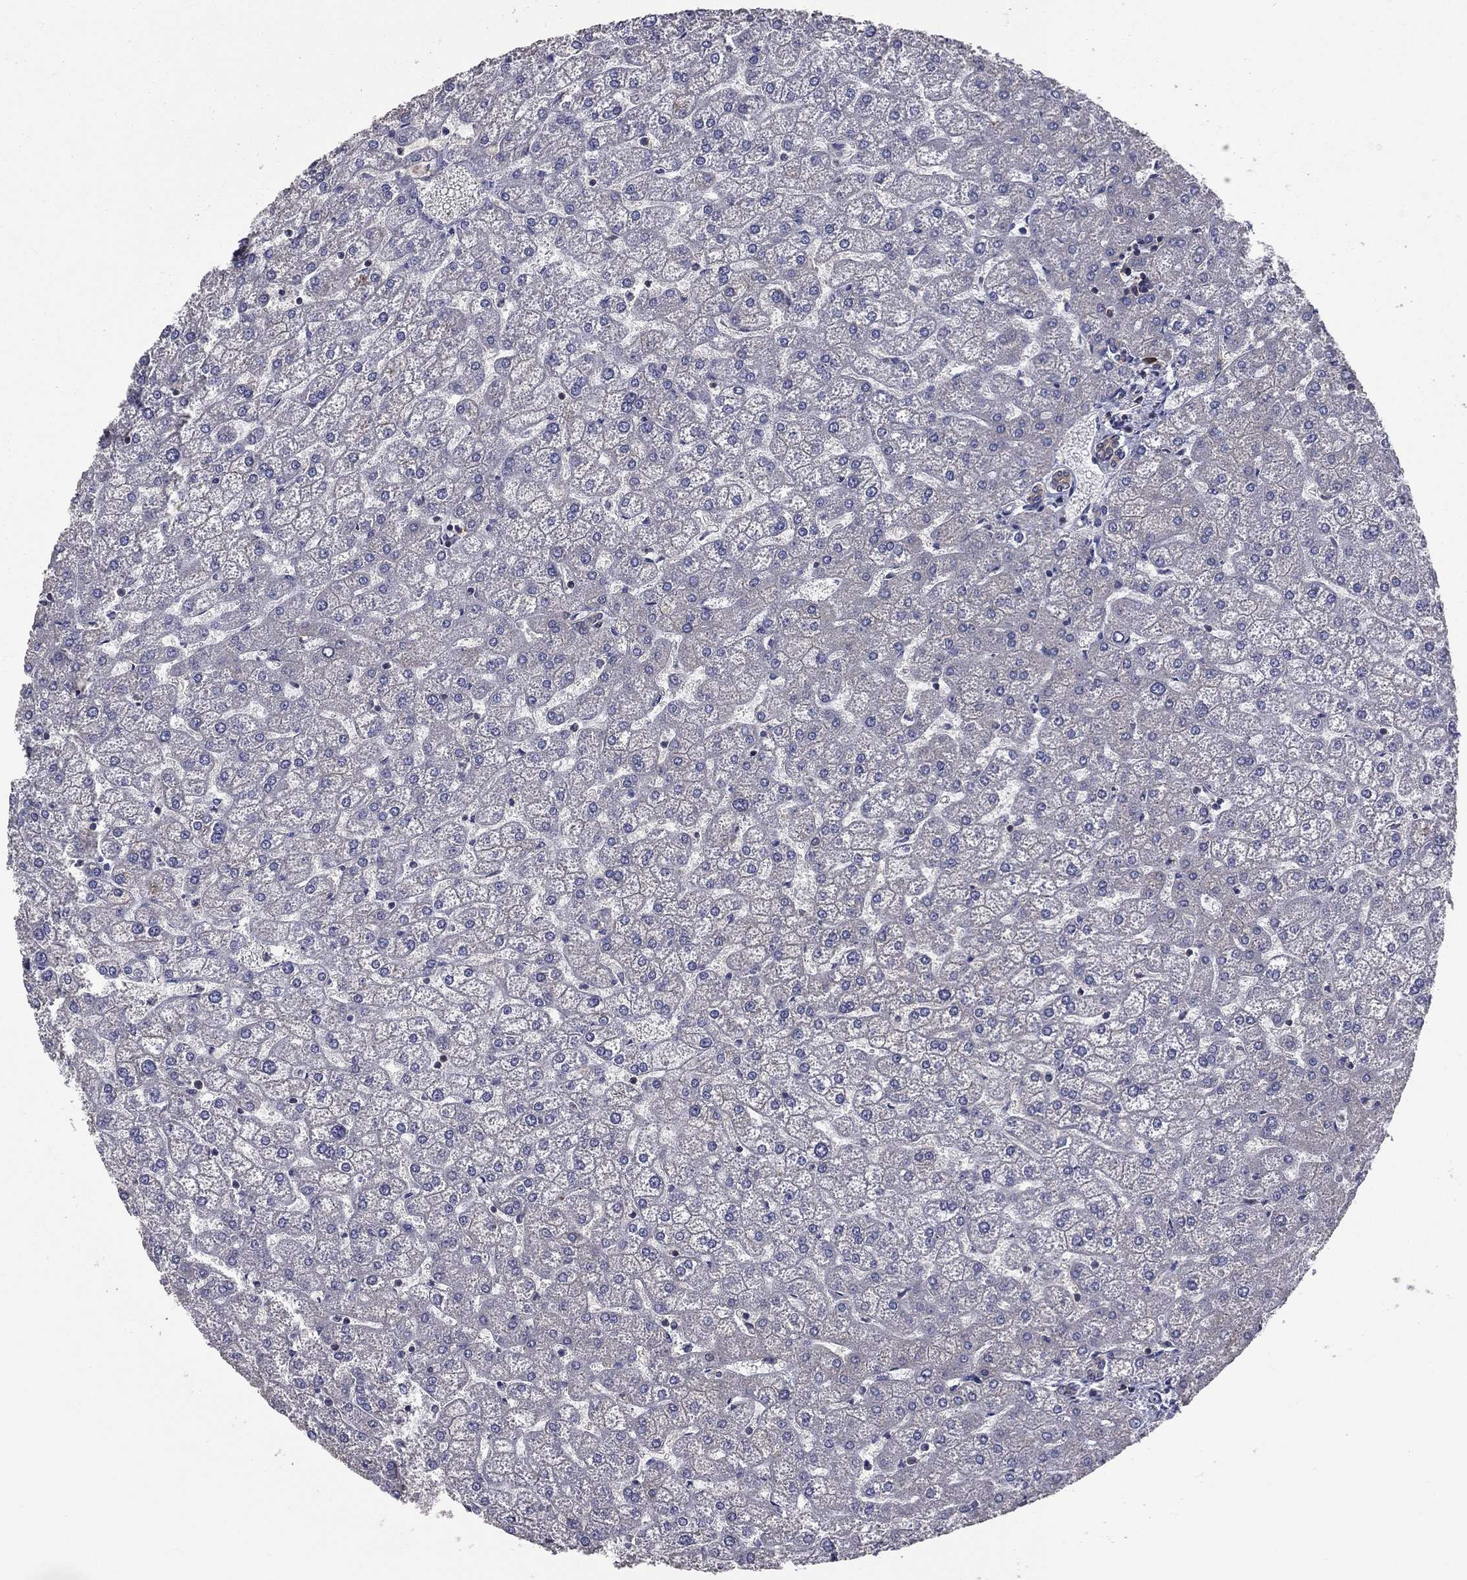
{"staining": {"intensity": "negative", "quantity": "none", "location": "none"}, "tissue": "liver", "cell_type": "Cholangiocytes", "image_type": "normal", "snomed": [{"axis": "morphology", "description": "Normal tissue, NOS"}, {"axis": "topography", "description": "Liver"}], "caption": "The immunohistochemistry (IHC) photomicrograph has no significant positivity in cholangiocytes of liver.", "gene": "SARS1", "patient": {"sex": "female", "age": 32}}